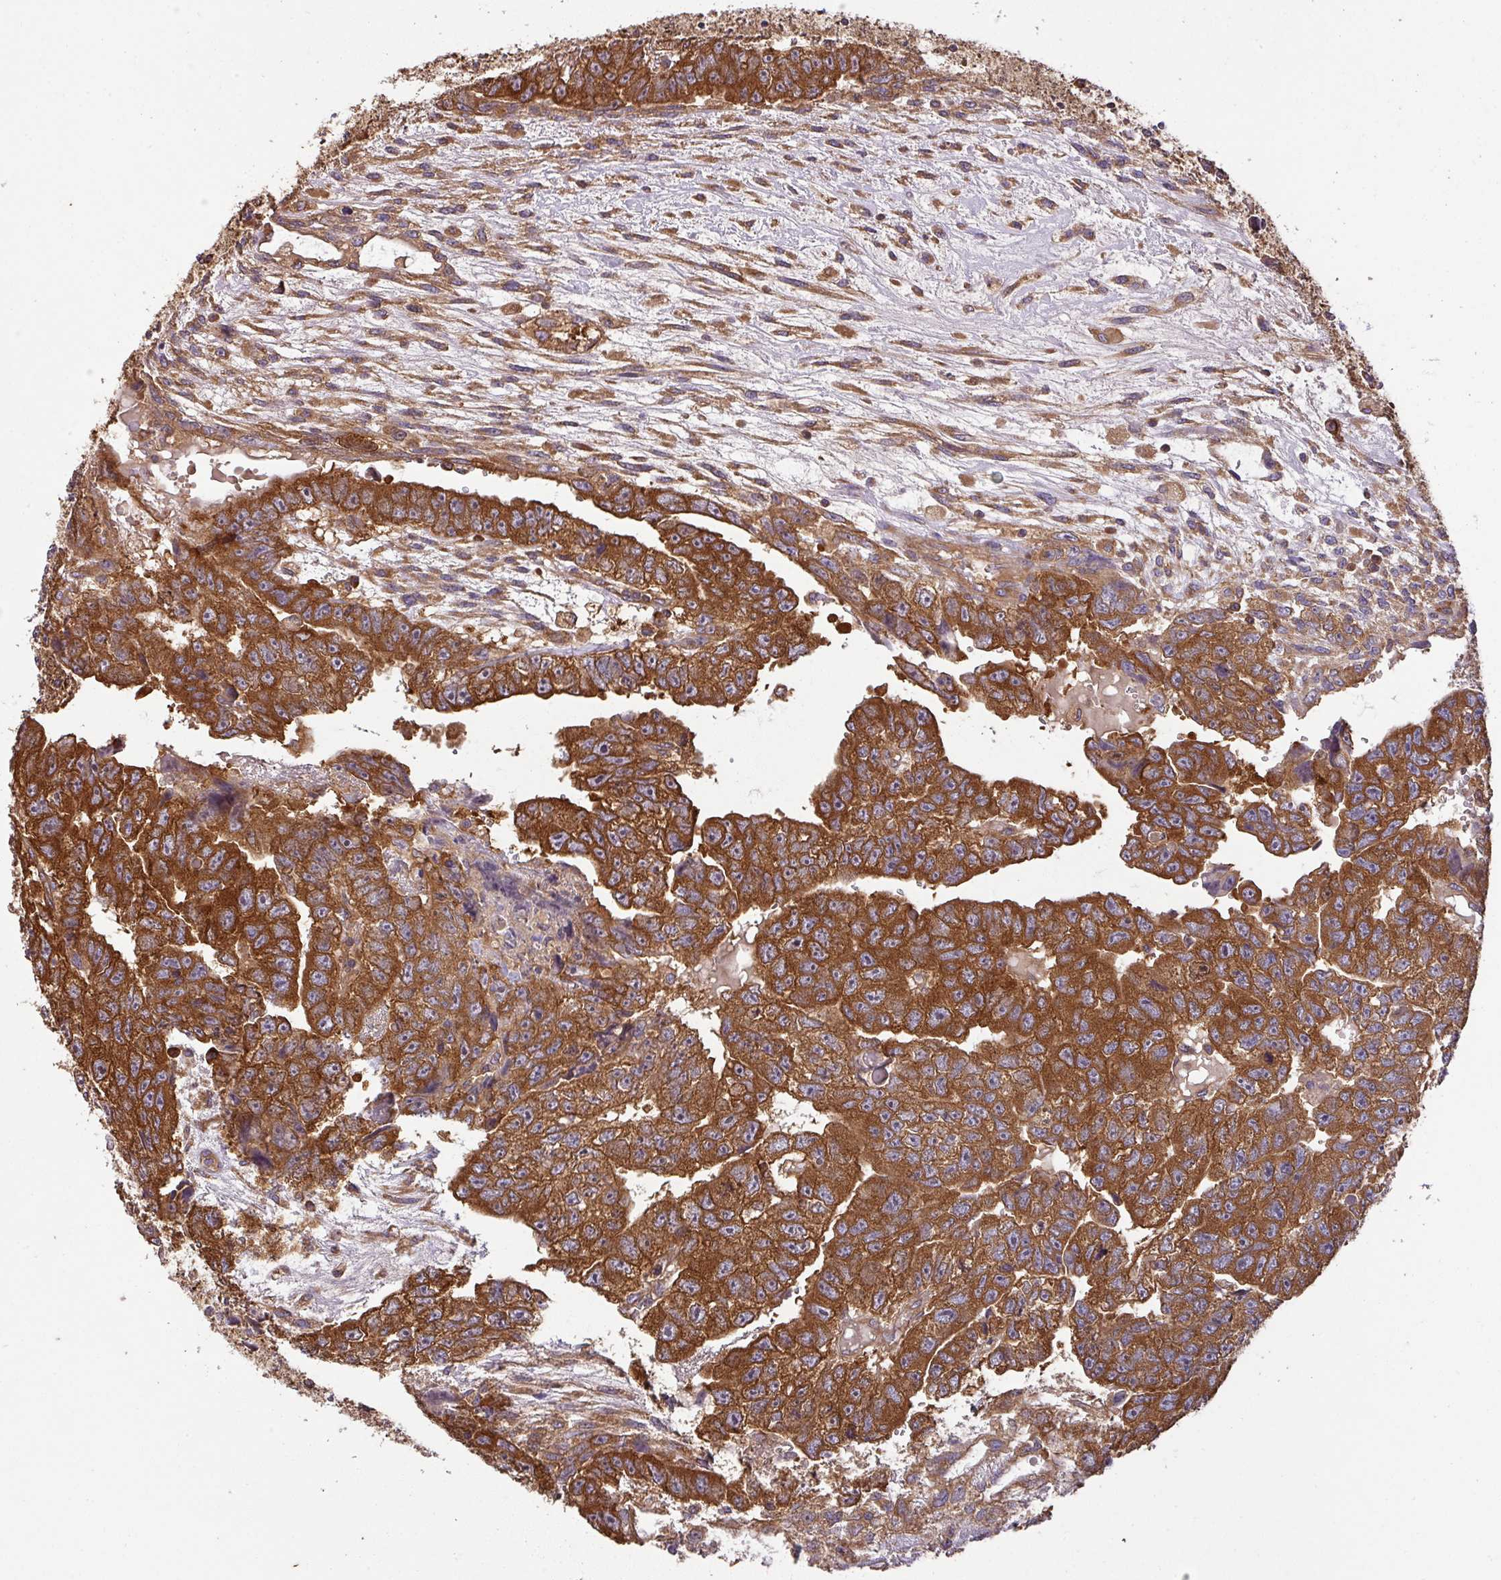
{"staining": {"intensity": "strong", "quantity": ">75%", "location": "cytoplasmic/membranous"}, "tissue": "testis cancer", "cell_type": "Tumor cells", "image_type": "cancer", "snomed": [{"axis": "morphology", "description": "Carcinoma, Embryonal, NOS"}, {"axis": "topography", "description": "Testis"}], "caption": "A high amount of strong cytoplasmic/membranous expression is identified in about >75% of tumor cells in testis cancer (embryonal carcinoma) tissue.", "gene": "GSPT1", "patient": {"sex": "male", "age": 20}}